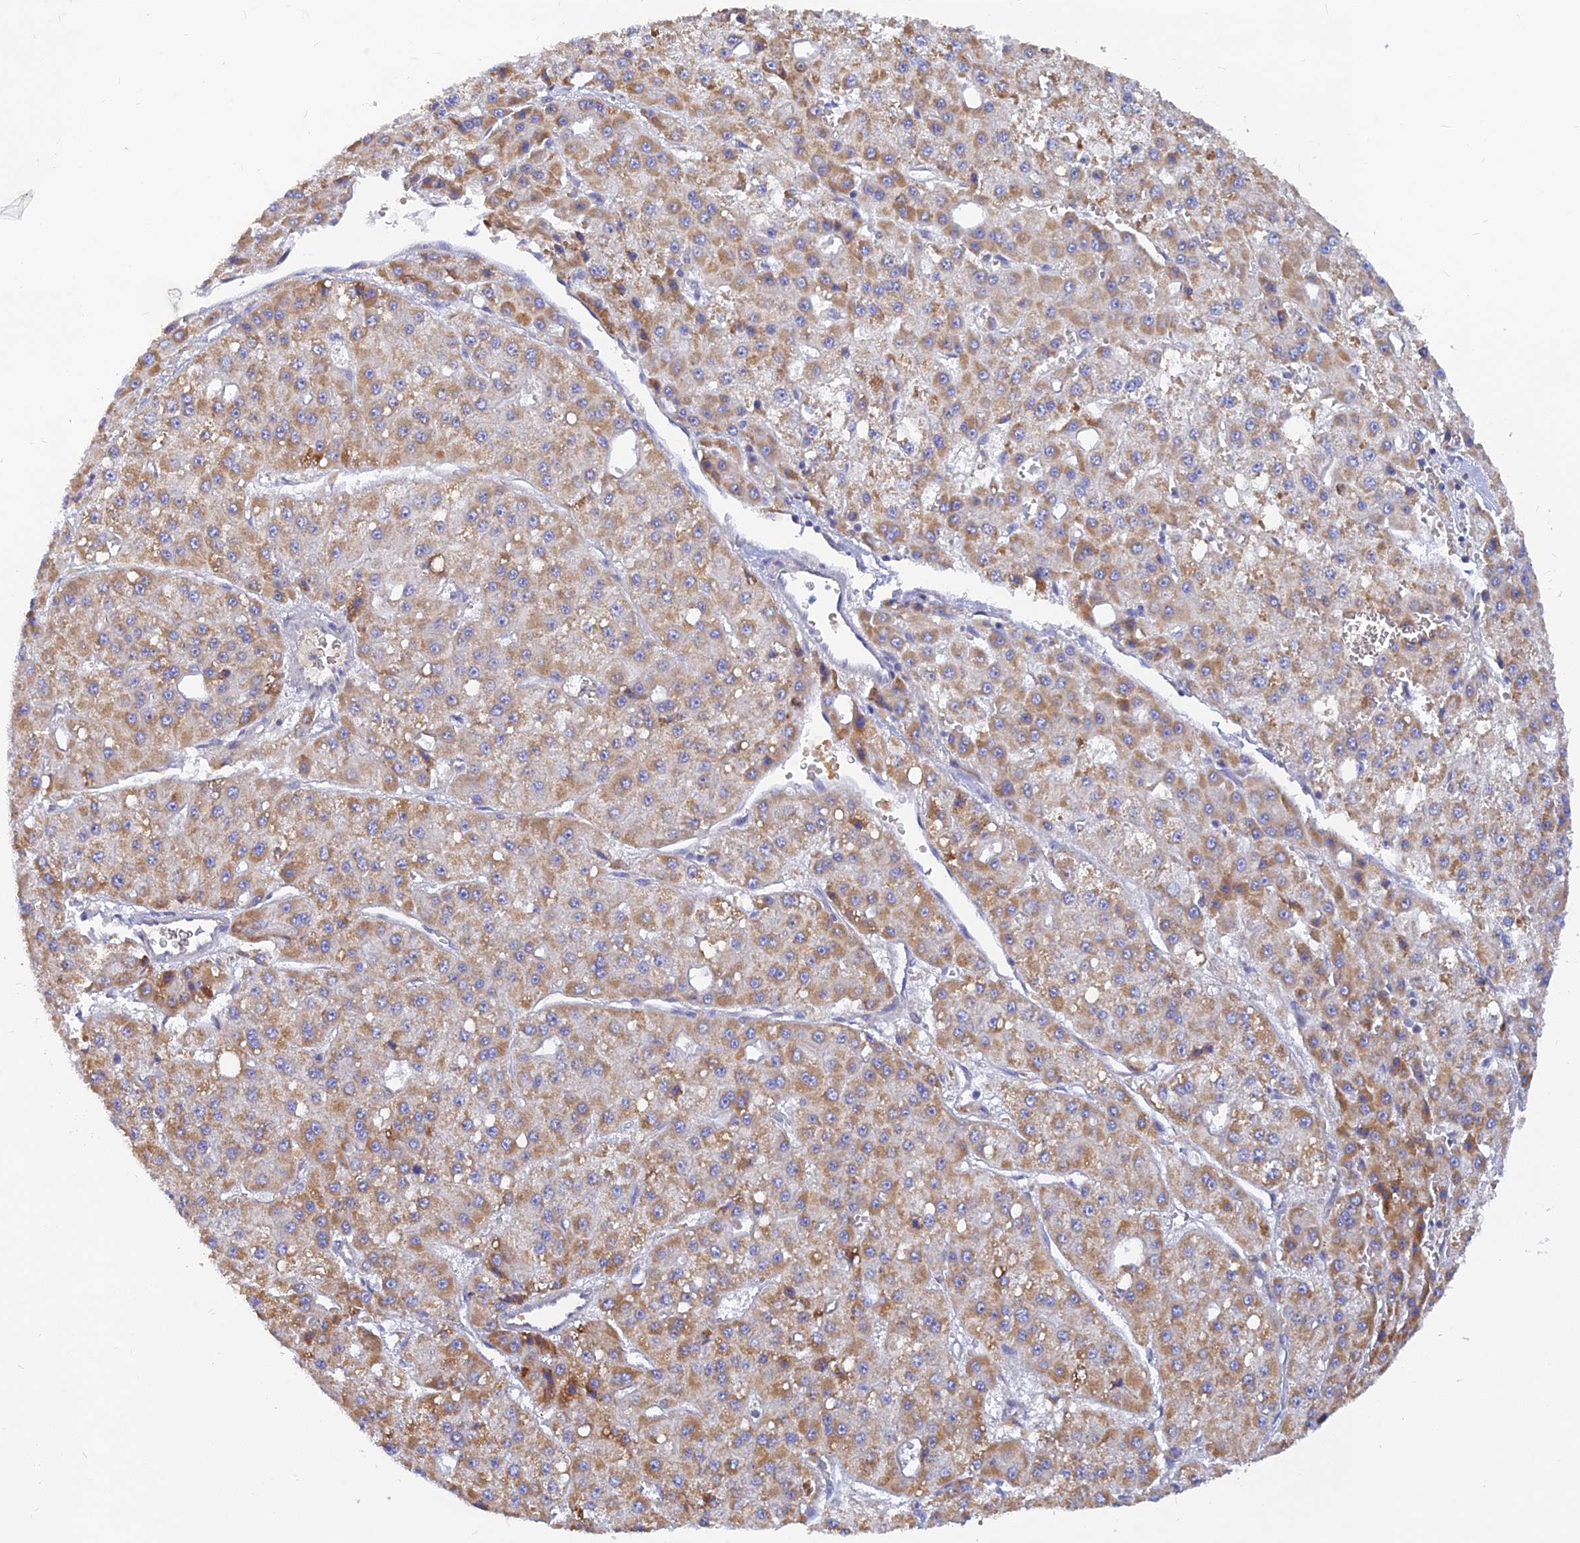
{"staining": {"intensity": "moderate", "quantity": ">75%", "location": "cytoplasmic/membranous"}, "tissue": "liver cancer", "cell_type": "Tumor cells", "image_type": "cancer", "snomed": [{"axis": "morphology", "description": "Carcinoma, Hepatocellular, NOS"}, {"axis": "topography", "description": "Liver"}], "caption": "Immunohistochemical staining of human liver cancer (hepatocellular carcinoma) shows medium levels of moderate cytoplasmic/membranous staining in approximately >75% of tumor cells. The staining is performed using DAB (3,3'-diaminobenzidine) brown chromogen to label protein expression. The nuclei are counter-stained blue using hematoxylin.", "gene": "CACNA1B", "patient": {"sex": "male", "age": 47}}